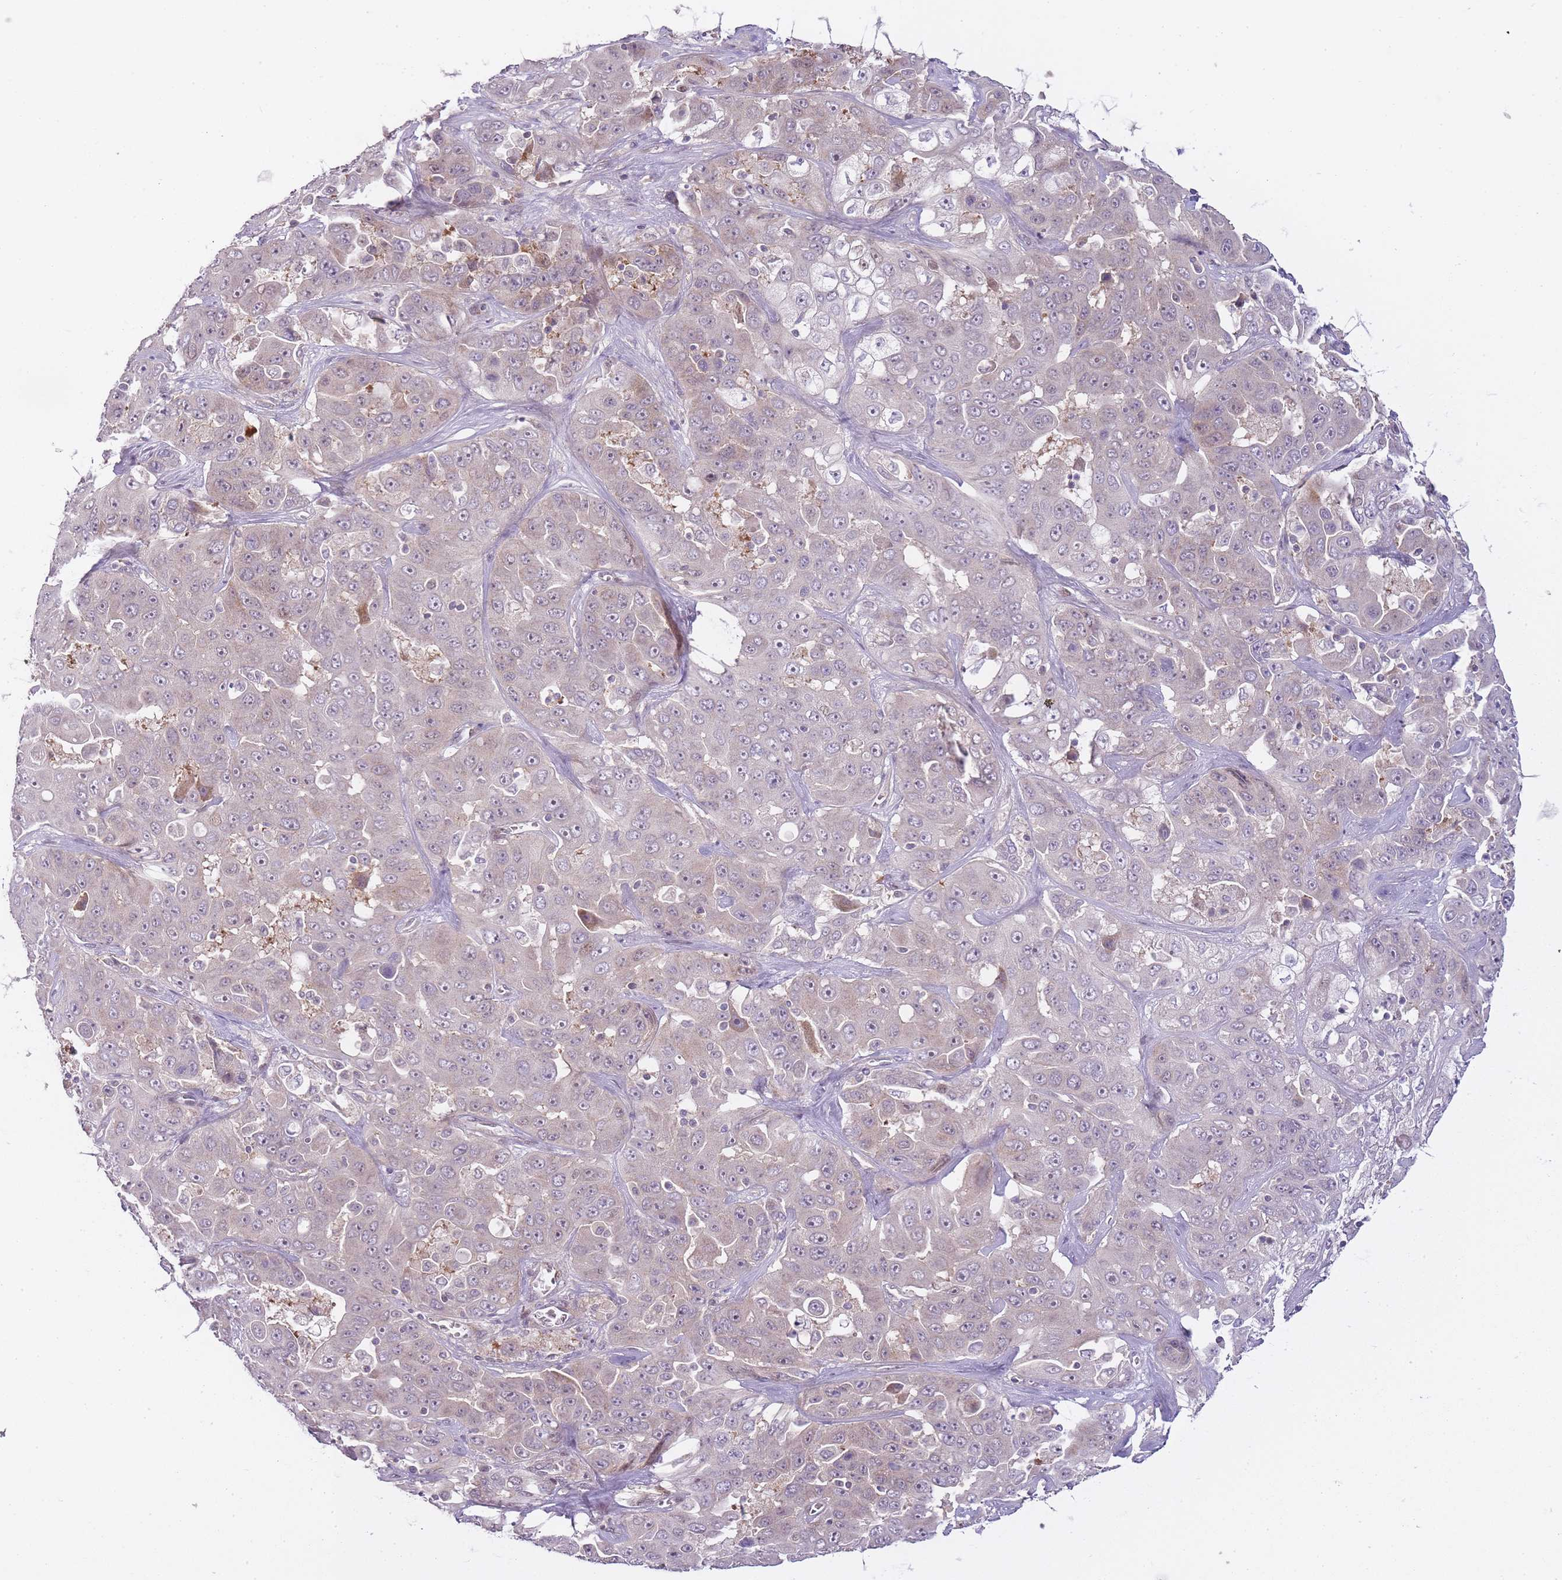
{"staining": {"intensity": "negative", "quantity": "none", "location": "none"}, "tissue": "liver cancer", "cell_type": "Tumor cells", "image_type": "cancer", "snomed": [{"axis": "morphology", "description": "Cholangiocarcinoma"}, {"axis": "topography", "description": "Liver"}], "caption": "Liver cancer was stained to show a protein in brown. There is no significant staining in tumor cells.", "gene": "OGG1", "patient": {"sex": "female", "age": 52}}